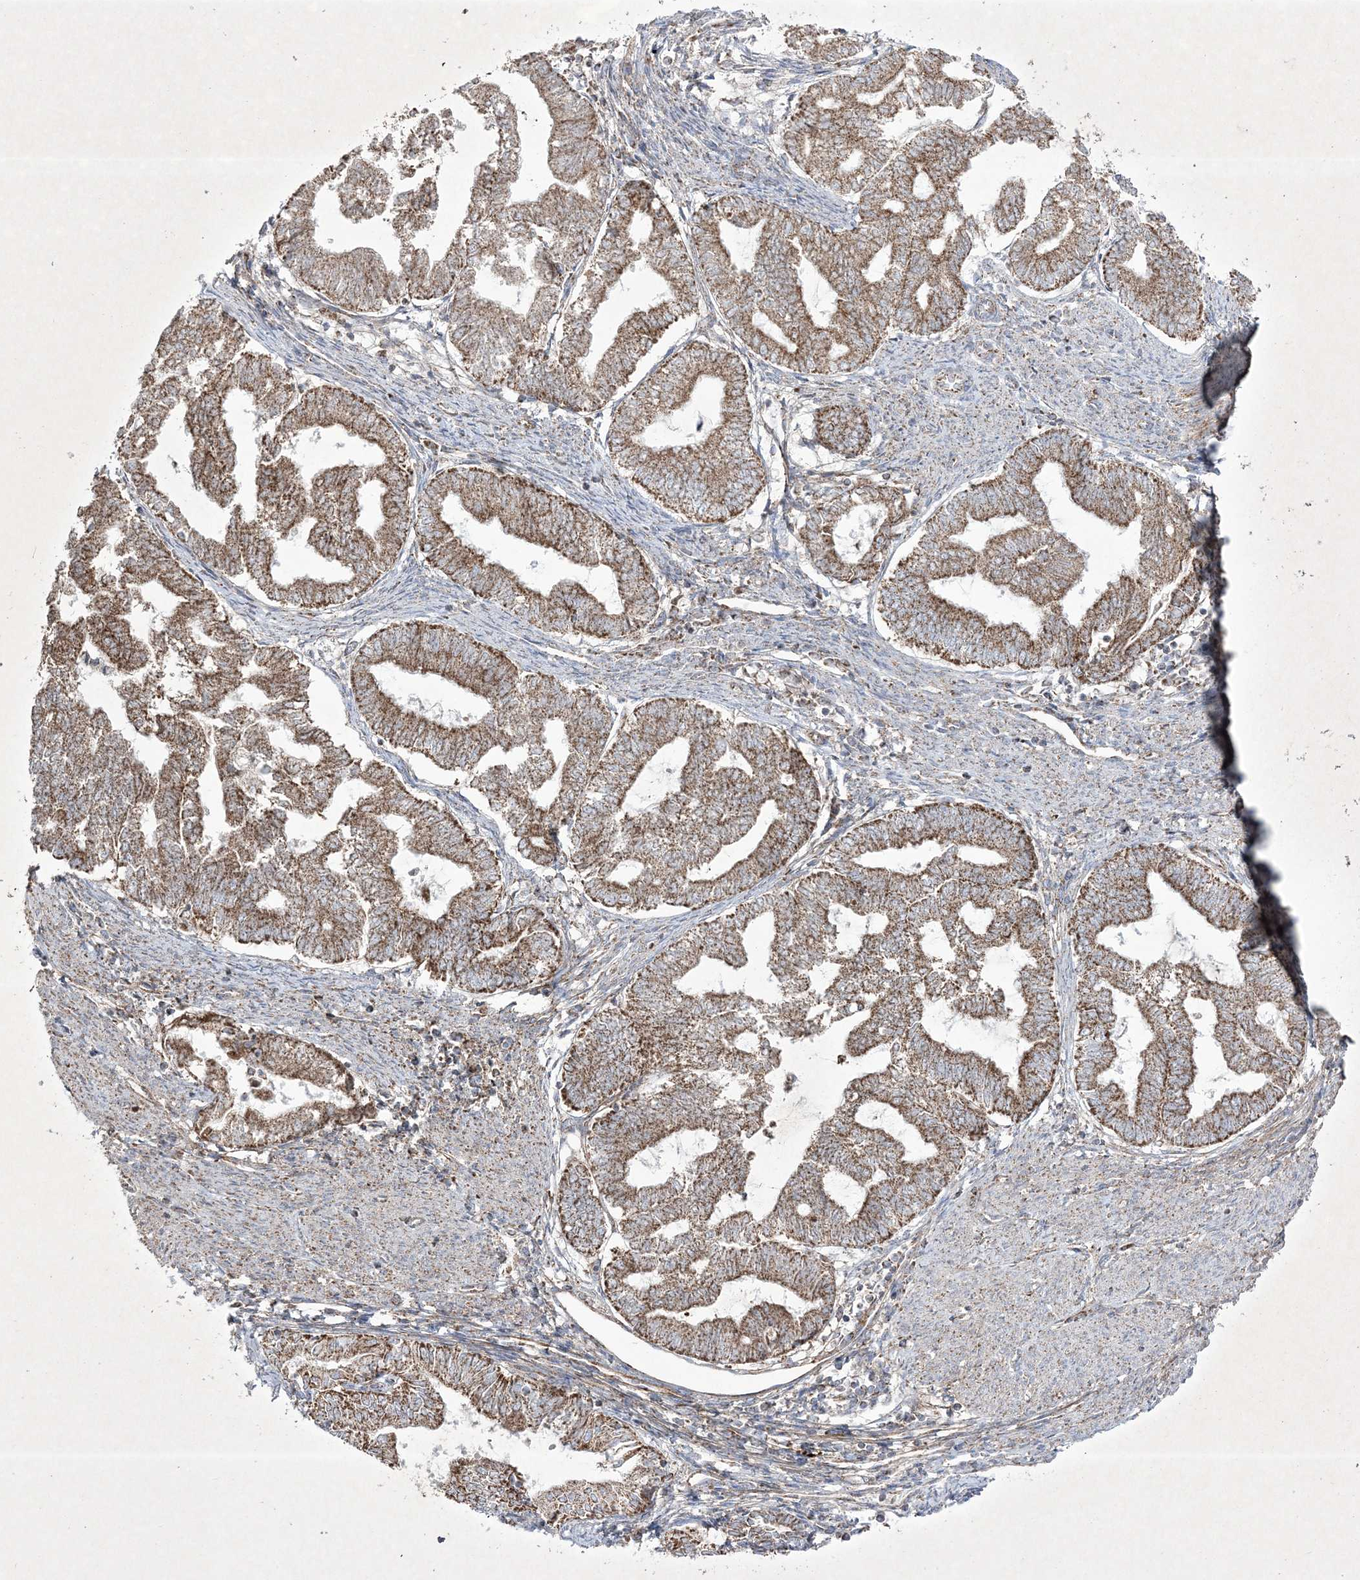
{"staining": {"intensity": "moderate", "quantity": ">75%", "location": "cytoplasmic/membranous"}, "tissue": "endometrial cancer", "cell_type": "Tumor cells", "image_type": "cancer", "snomed": [{"axis": "morphology", "description": "Adenocarcinoma, NOS"}, {"axis": "topography", "description": "Endometrium"}], "caption": "The immunohistochemical stain shows moderate cytoplasmic/membranous expression in tumor cells of endometrial cancer tissue.", "gene": "RICTOR", "patient": {"sex": "female", "age": 79}}